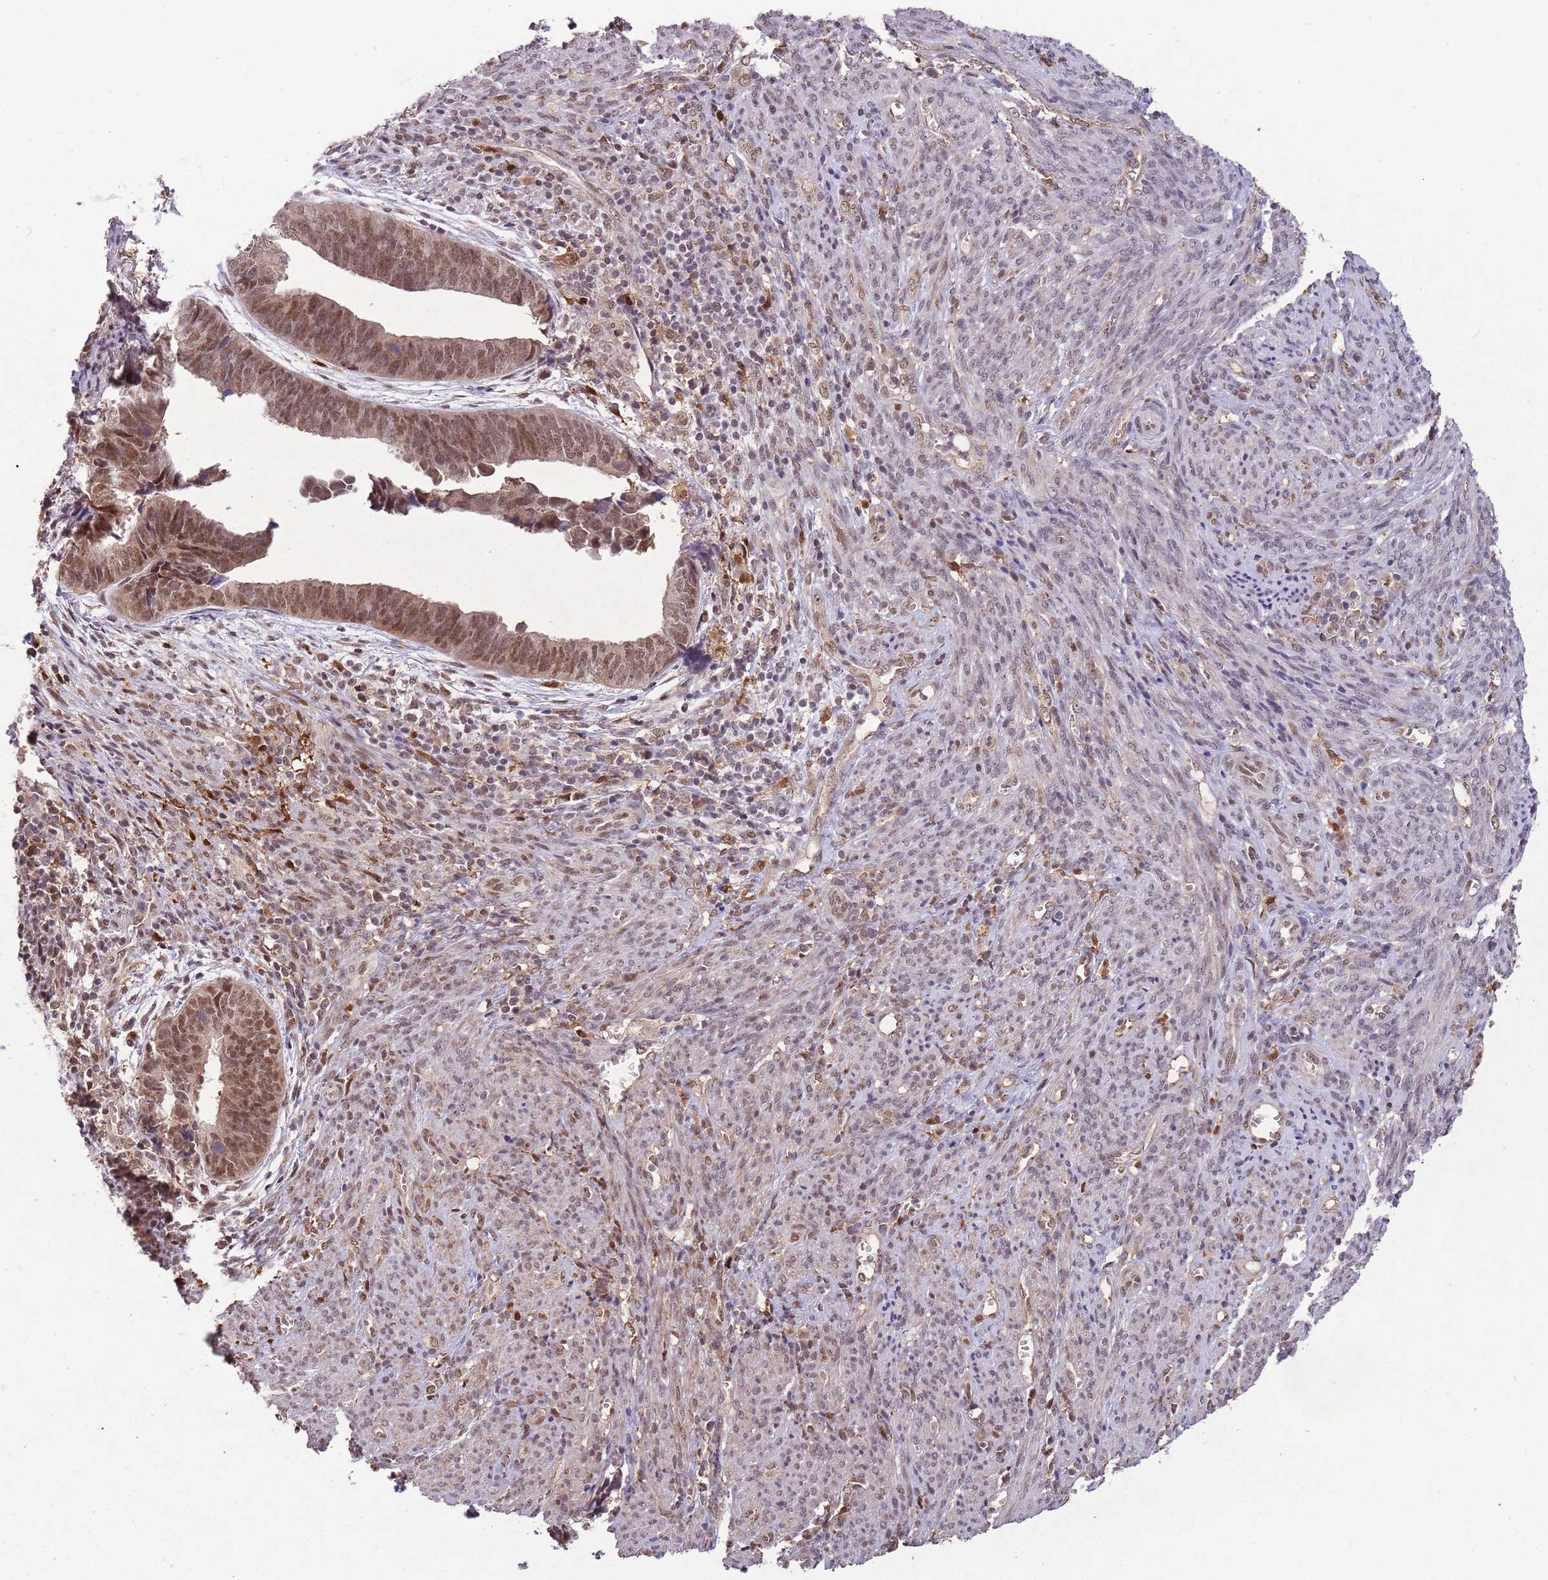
{"staining": {"intensity": "moderate", "quantity": ">75%", "location": "nuclear"}, "tissue": "endometrial cancer", "cell_type": "Tumor cells", "image_type": "cancer", "snomed": [{"axis": "morphology", "description": "Adenocarcinoma, NOS"}, {"axis": "topography", "description": "Endometrium"}], "caption": "High-power microscopy captured an IHC photomicrograph of endometrial cancer, revealing moderate nuclear positivity in about >75% of tumor cells.", "gene": "ZNF639", "patient": {"sex": "female", "age": 75}}